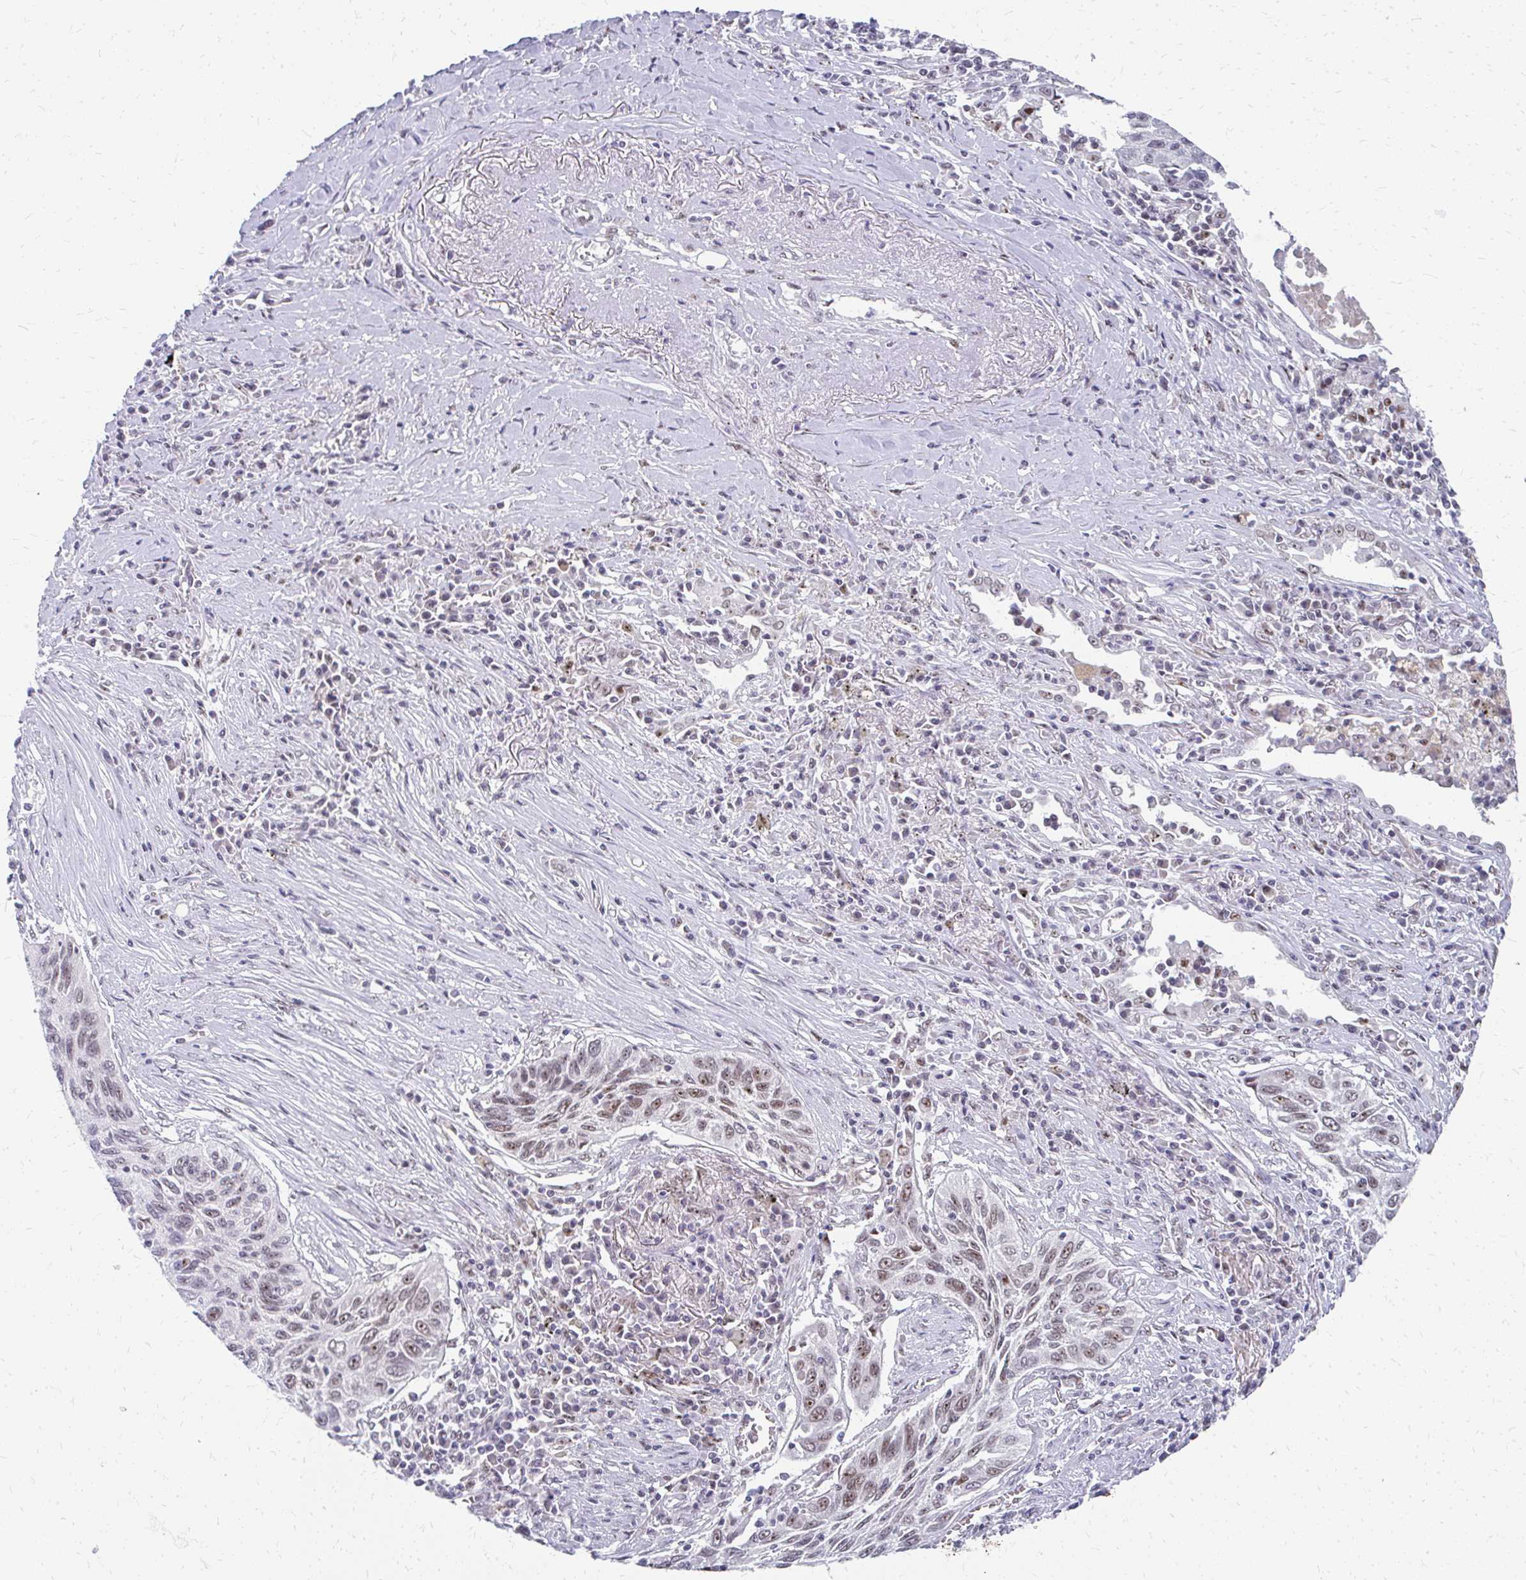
{"staining": {"intensity": "moderate", "quantity": ">75%", "location": "nuclear"}, "tissue": "lung cancer", "cell_type": "Tumor cells", "image_type": "cancer", "snomed": [{"axis": "morphology", "description": "Squamous cell carcinoma, NOS"}, {"axis": "topography", "description": "Lung"}], "caption": "Lung cancer (squamous cell carcinoma) tissue demonstrates moderate nuclear positivity in approximately >75% of tumor cells (DAB (3,3'-diaminobenzidine) IHC, brown staining for protein, blue staining for nuclei).", "gene": "GTF2H1", "patient": {"sex": "female", "age": 66}}